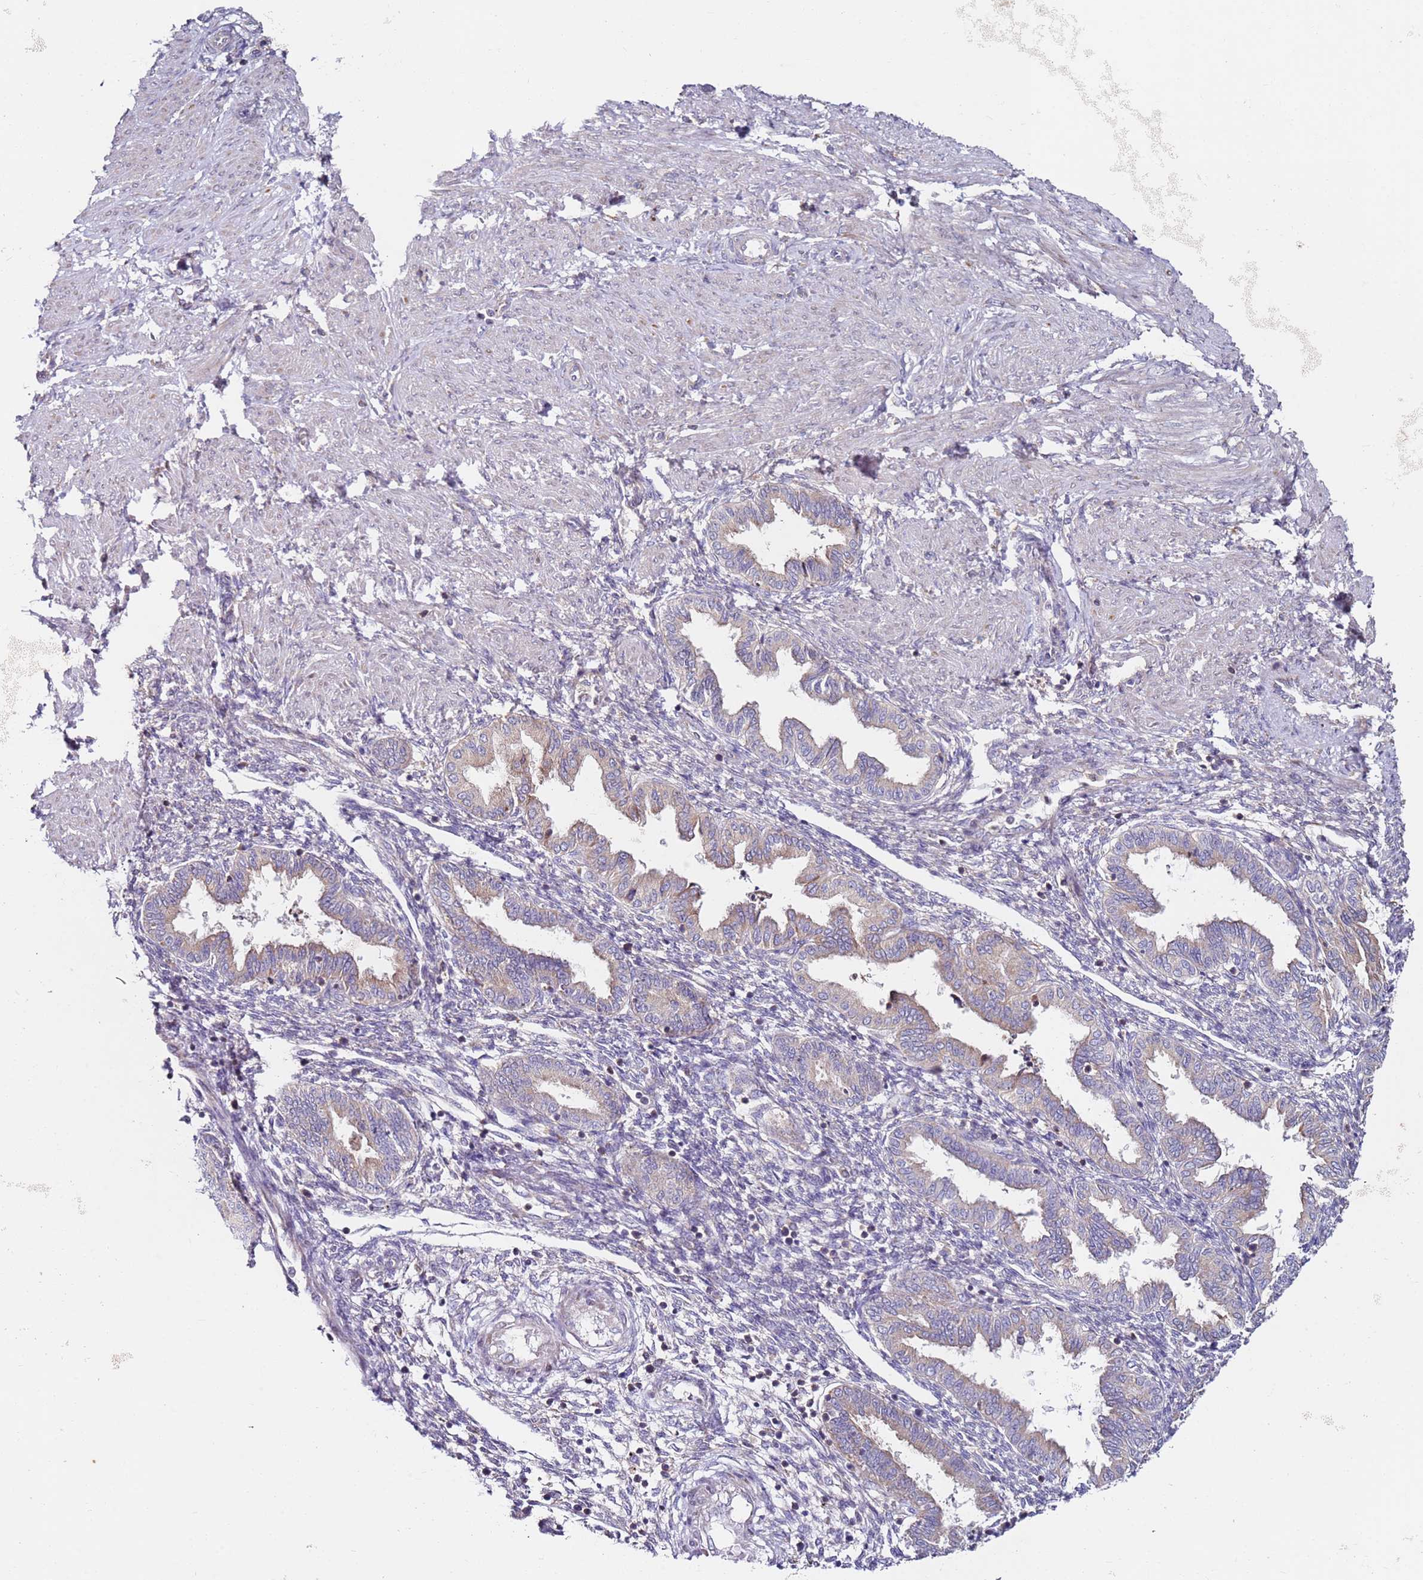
{"staining": {"intensity": "negative", "quantity": "none", "location": "none"}, "tissue": "endometrium", "cell_type": "Cells in endometrial stroma", "image_type": "normal", "snomed": [{"axis": "morphology", "description": "Normal tissue, NOS"}, {"axis": "topography", "description": "Endometrium"}], "caption": "Immunohistochemistry photomicrograph of benign endometrium: endometrium stained with DAB shows no significant protein staining in cells in endometrial stroma. (DAB (3,3'-diaminobenzidine) IHC, high magnification).", "gene": "CNOT9", "patient": {"sex": "female", "age": 33}}